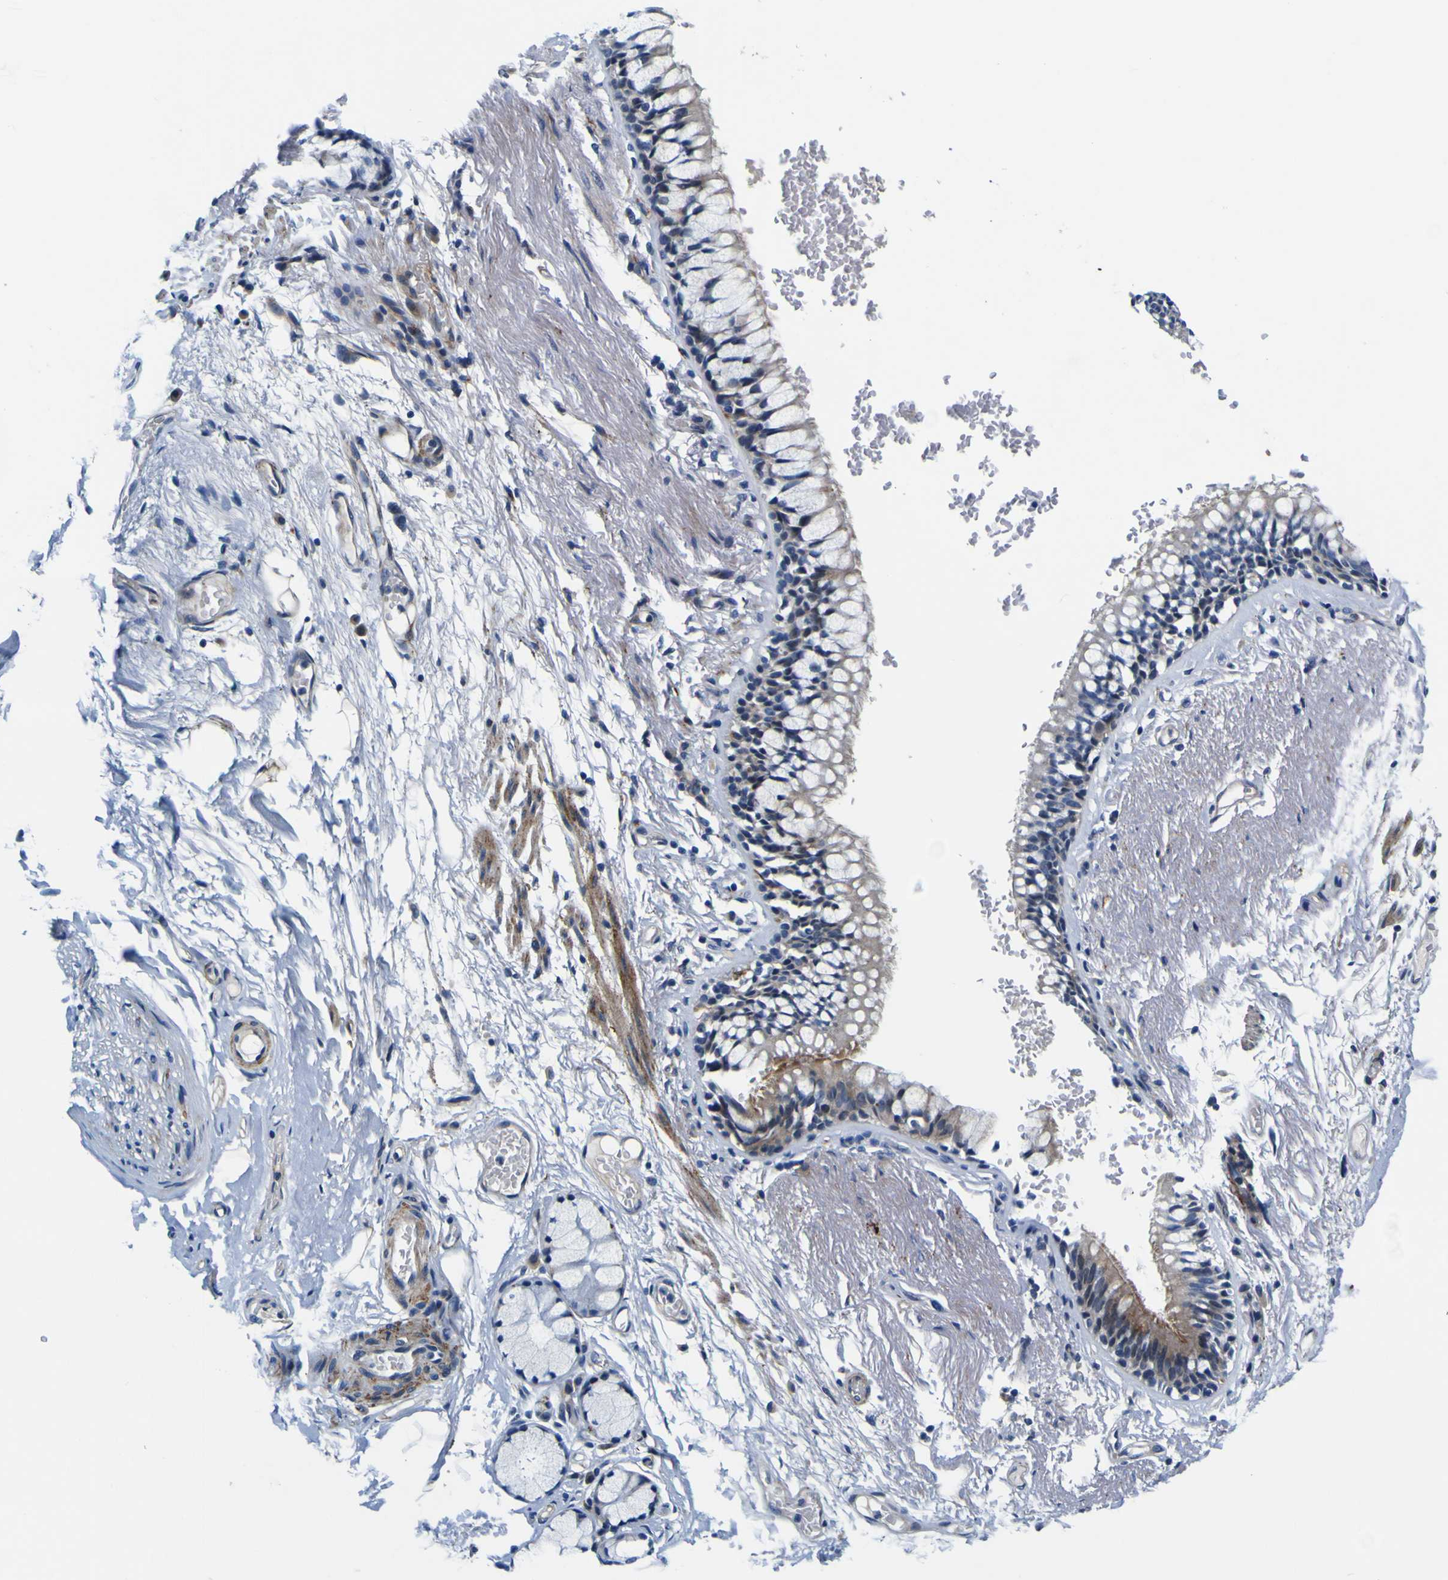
{"staining": {"intensity": "negative", "quantity": "none", "location": "none"}, "tissue": "adipose tissue", "cell_type": "Adipocytes", "image_type": "normal", "snomed": [{"axis": "morphology", "description": "Normal tissue, NOS"}, {"axis": "topography", "description": "Cartilage tissue"}, {"axis": "topography", "description": "Bronchus"}], "caption": "IHC histopathology image of benign adipose tissue stained for a protein (brown), which reveals no expression in adipocytes.", "gene": "AGAP3", "patient": {"sex": "female", "age": 73}}